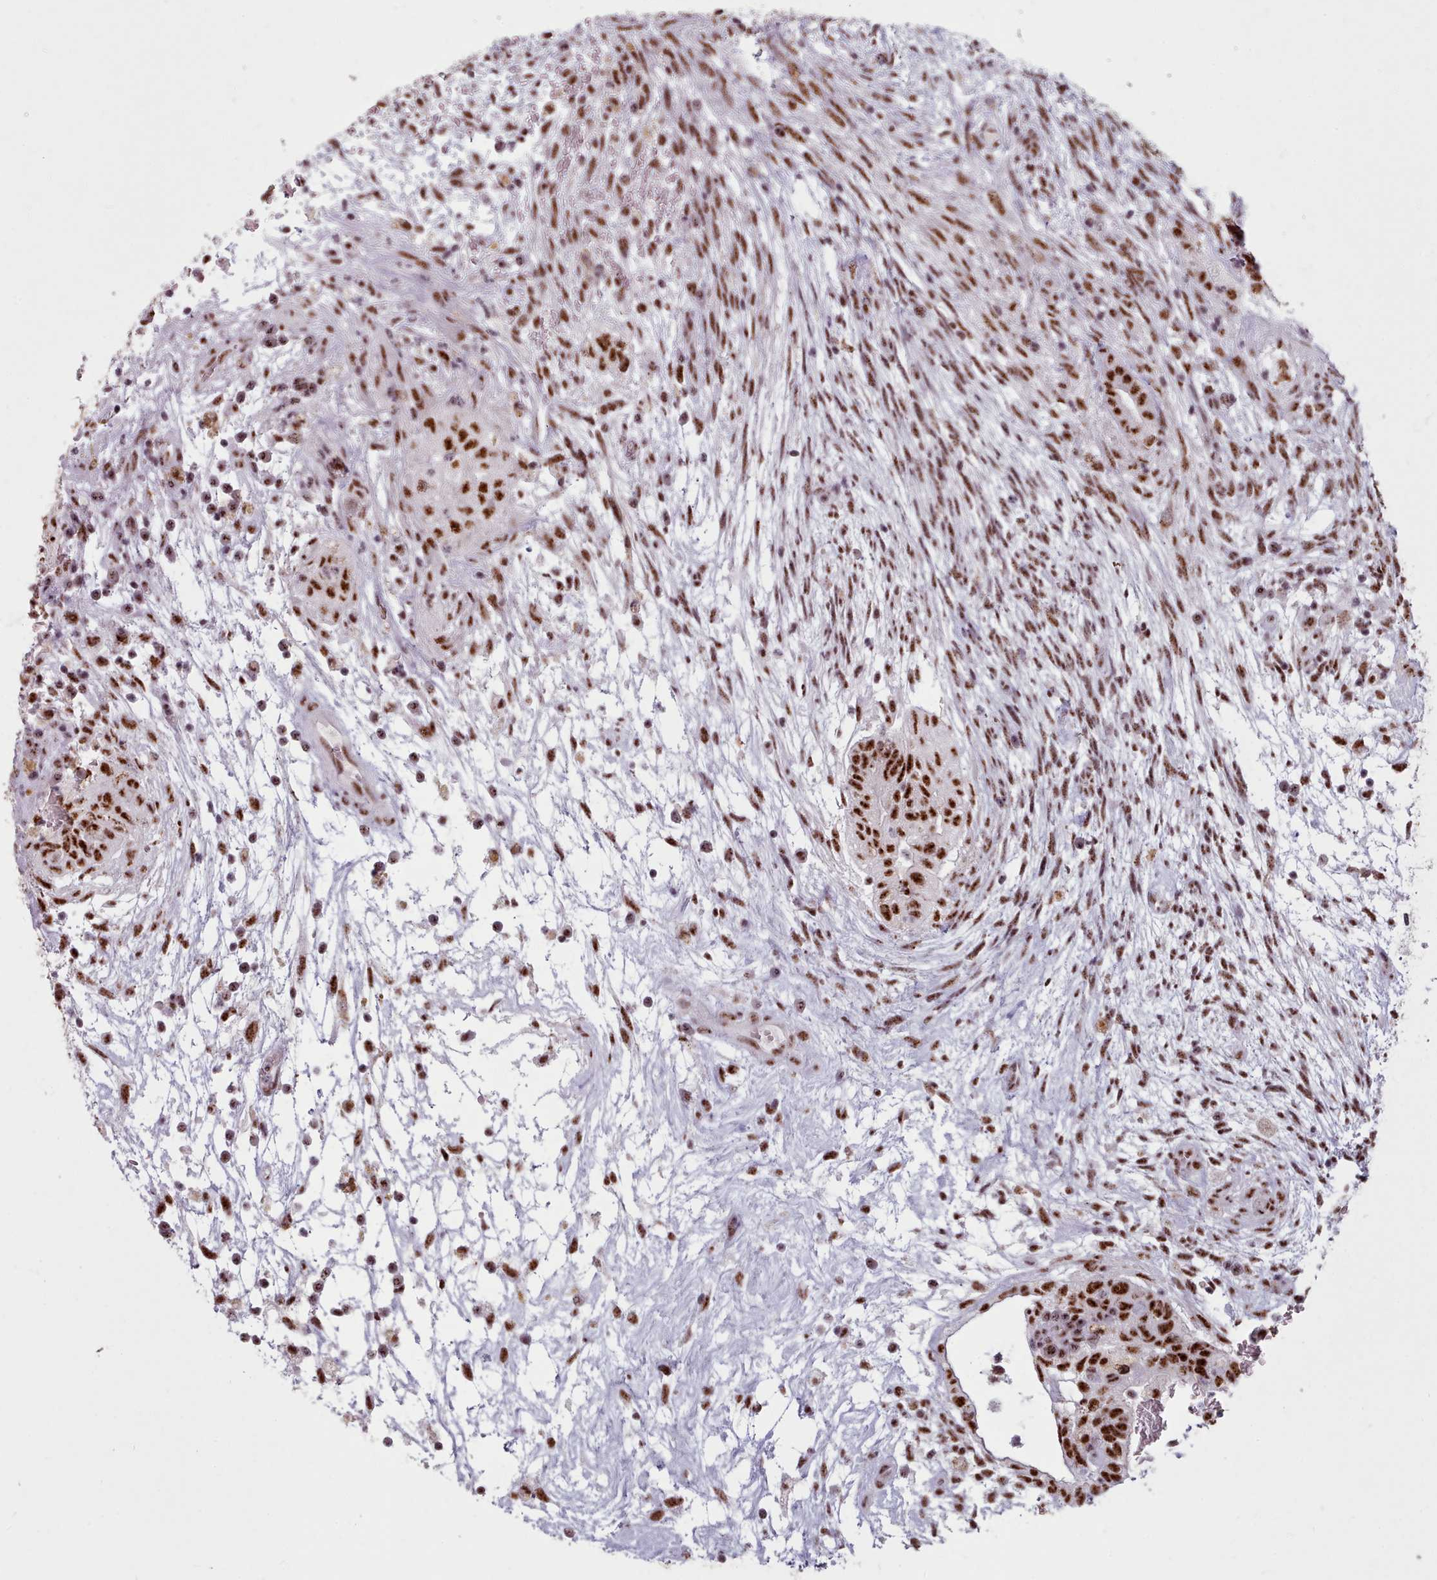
{"staining": {"intensity": "strong", "quantity": ">75%", "location": "nuclear"}, "tissue": "testis cancer", "cell_type": "Tumor cells", "image_type": "cancer", "snomed": [{"axis": "morphology", "description": "Normal tissue, NOS"}, {"axis": "morphology", "description": "Carcinoma, Embryonal, NOS"}, {"axis": "topography", "description": "Testis"}], "caption": "This is a photomicrograph of immunohistochemistry (IHC) staining of testis embryonal carcinoma, which shows strong staining in the nuclear of tumor cells.", "gene": "SRRM1", "patient": {"sex": "male", "age": 32}}